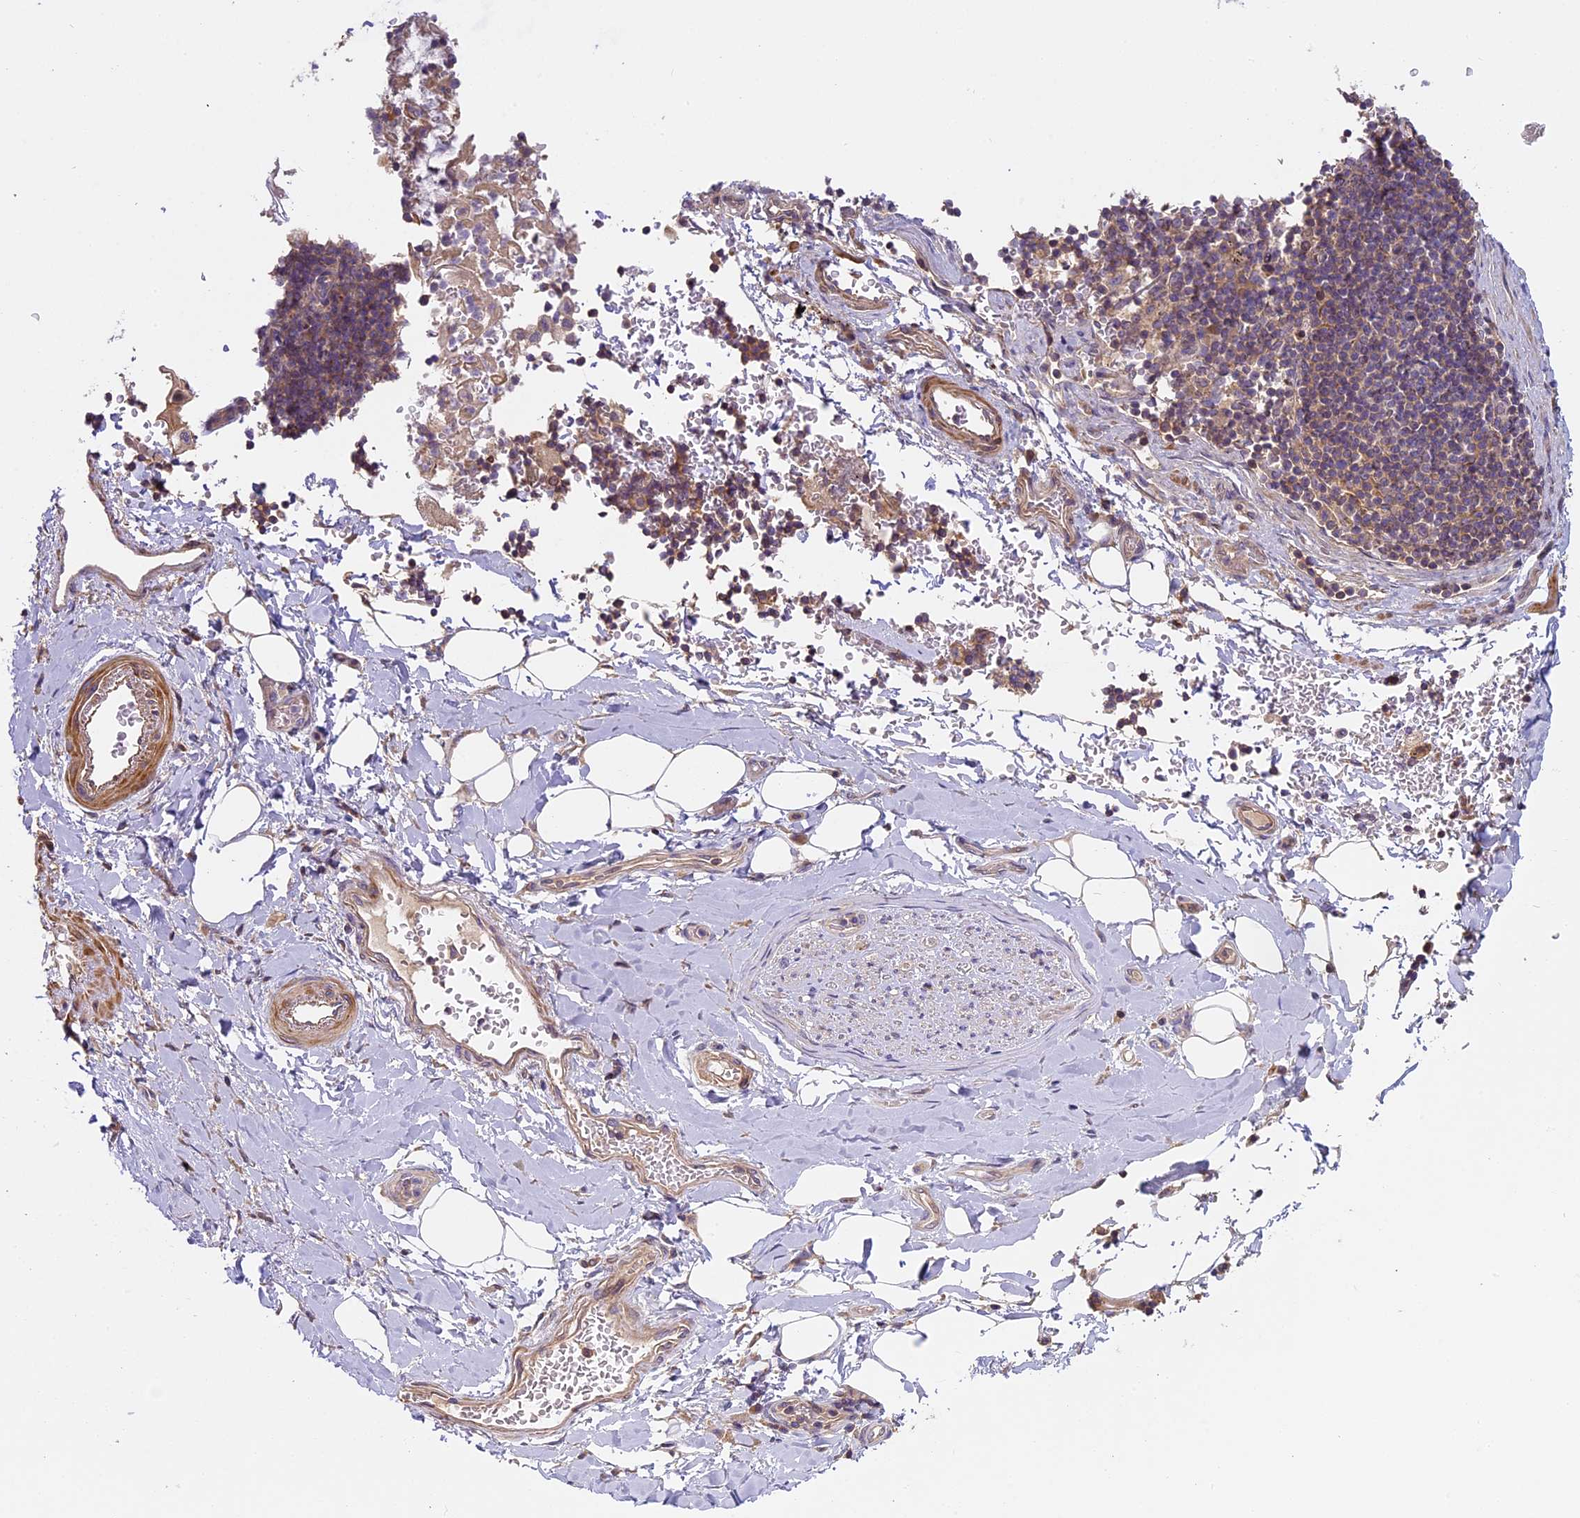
{"staining": {"intensity": "negative", "quantity": "none", "location": "none"}, "tissue": "adipose tissue", "cell_type": "Adipocytes", "image_type": "normal", "snomed": [{"axis": "morphology", "description": "Normal tissue, NOS"}, {"axis": "topography", "description": "Lymph node"}, {"axis": "topography", "description": "Cartilage tissue"}, {"axis": "topography", "description": "Bronchus"}], "caption": "This is an IHC micrograph of benign adipose tissue. There is no expression in adipocytes.", "gene": "FAM98C", "patient": {"sex": "male", "age": 63}}